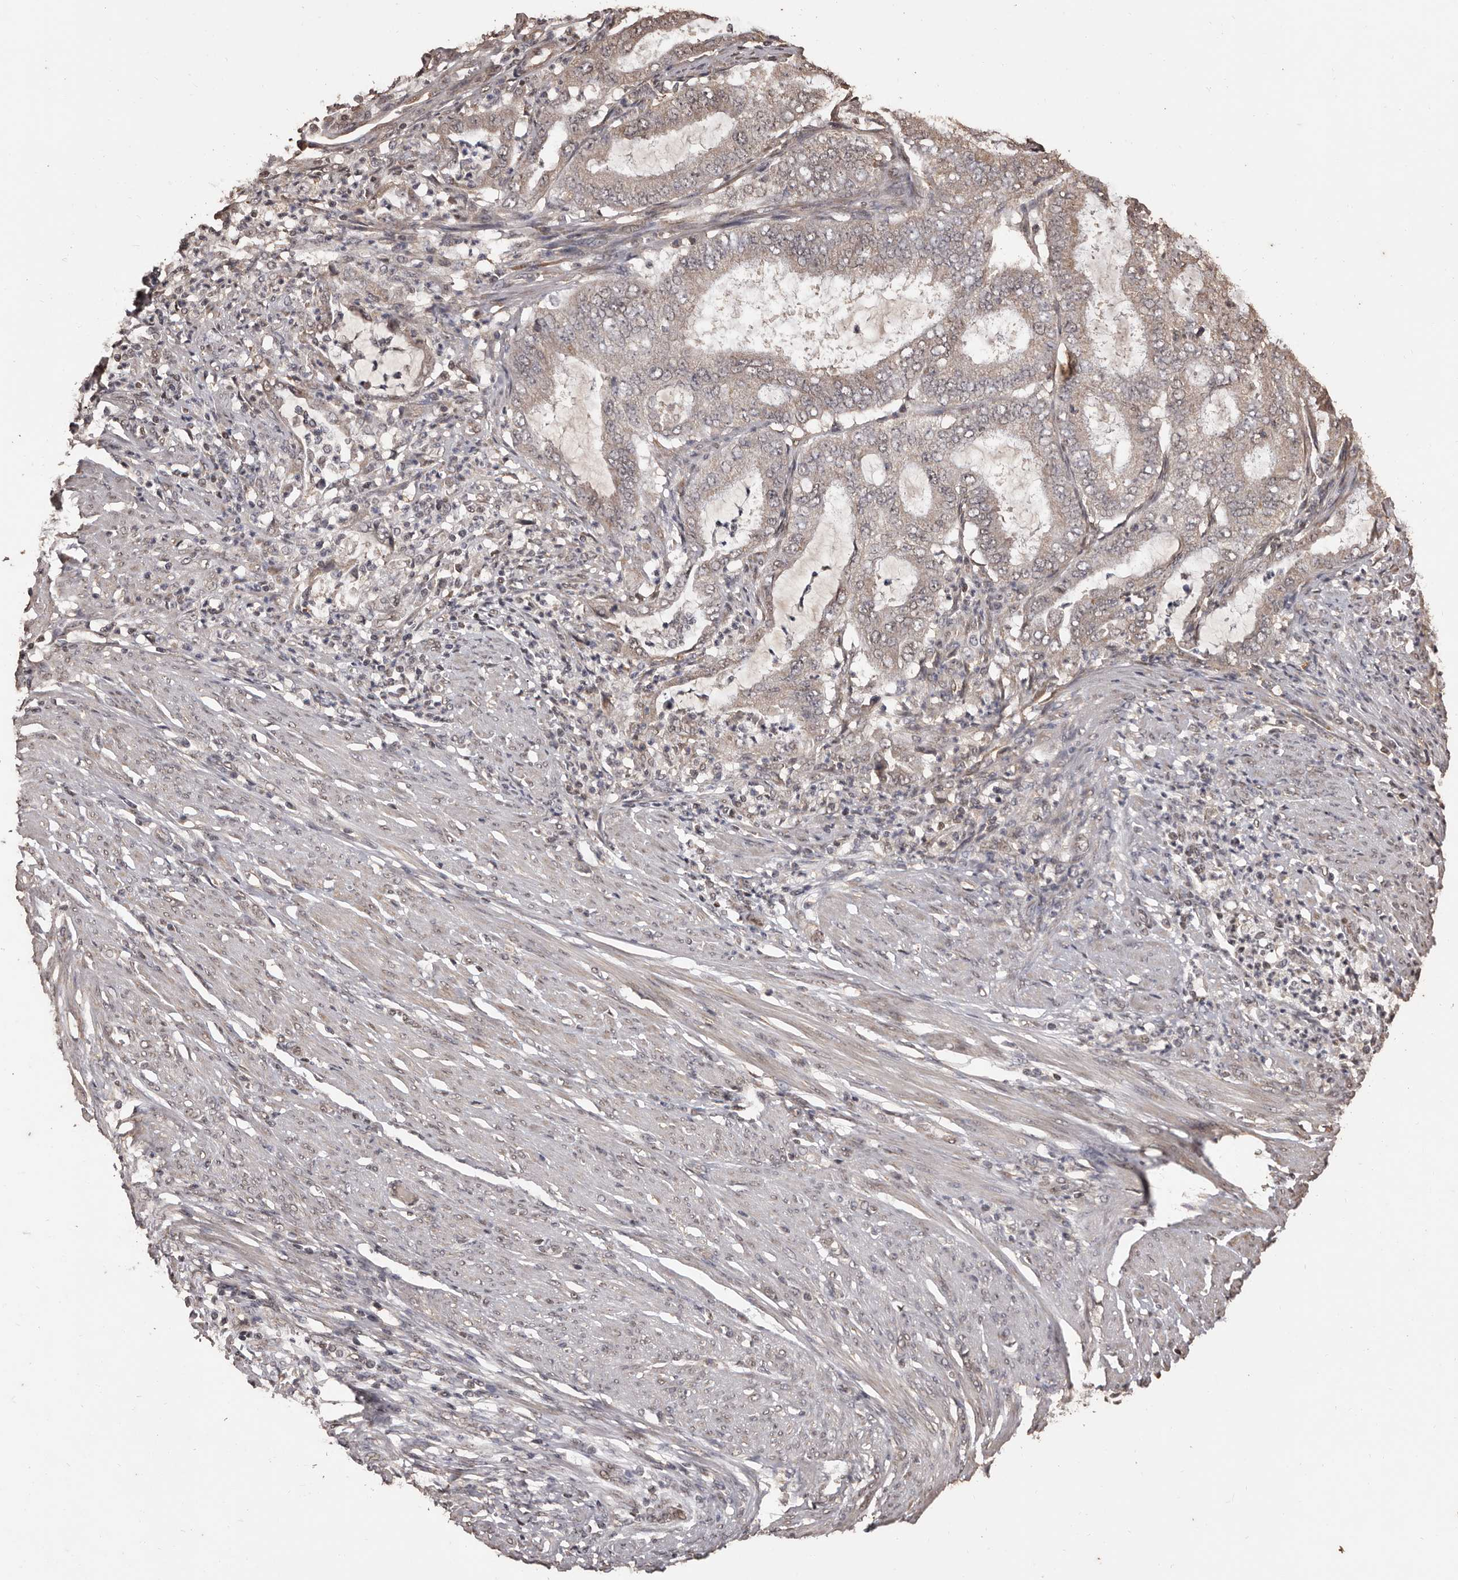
{"staining": {"intensity": "weak", "quantity": "<25%", "location": "cytoplasmic/membranous"}, "tissue": "endometrial cancer", "cell_type": "Tumor cells", "image_type": "cancer", "snomed": [{"axis": "morphology", "description": "Adenocarcinoma, NOS"}, {"axis": "topography", "description": "Endometrium"}], "caption": "Tumor cells are negative for brown protein staining in endometrial cancer.", "gene": "NAV1", "patient": {"sex": "female", "age": 51}}